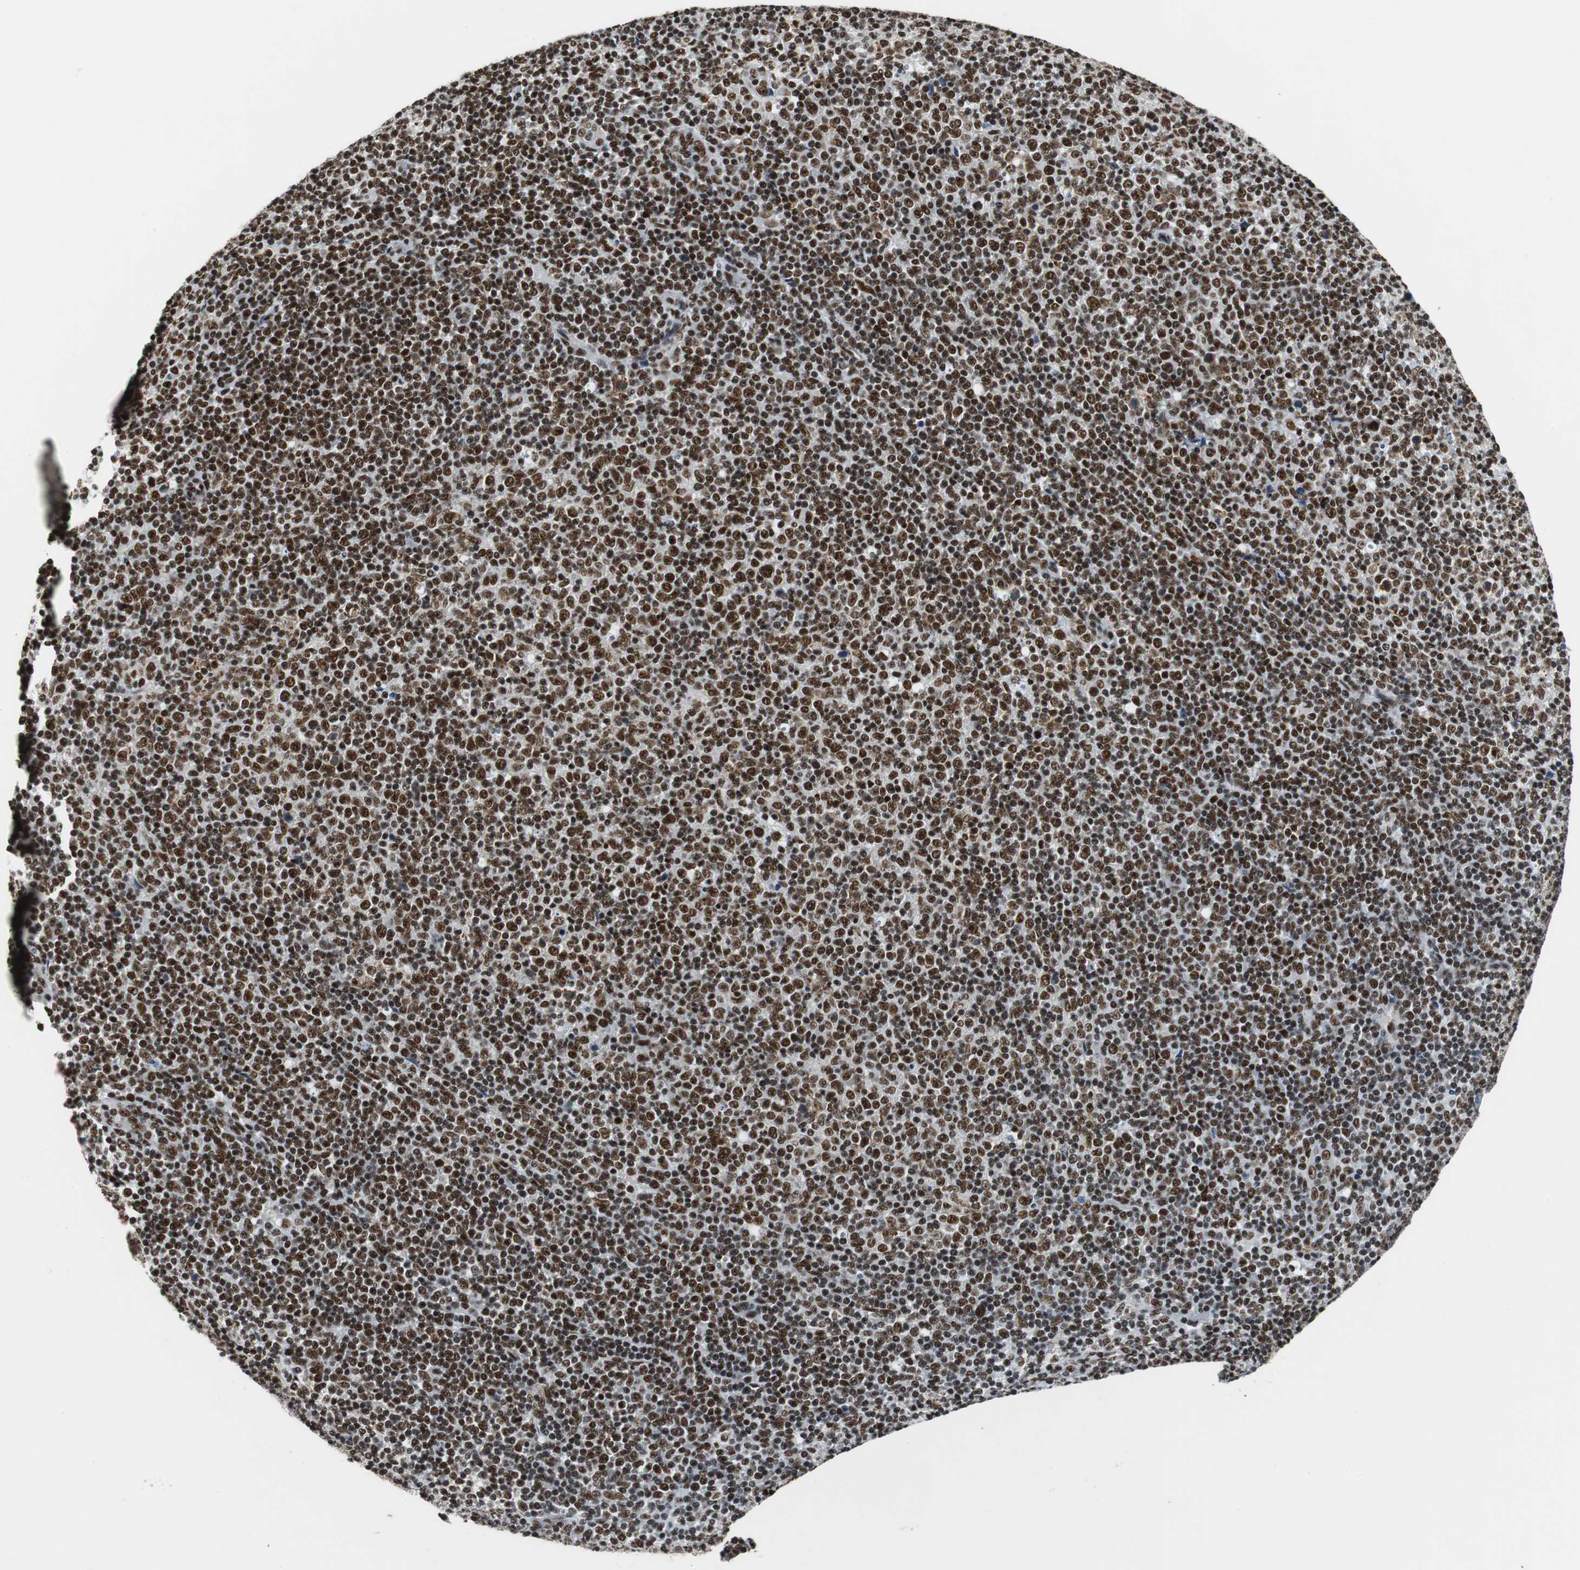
{"staining": {"intensity": "strong", "quantity": ">75%", "location": "nuclear"}, "tissue": "lymphoma", "cell_type": "Tumor cells", "image_type": "cancer", "snomed": [{"axis": "morphology", "description": "Malignant lymphoma, non-Hodgkin's type, Low grade"}, {"axis": "topography", "description": "Lymph node"}], "caption": "Lymphoma stained for a protein shows strong nuclear positivity in tumor cells. (brown staining indicates protein expression, while blue staining denotes nuclei).", "gene": "PRKDC", "patient": {"sex": "male", "age": 70}}